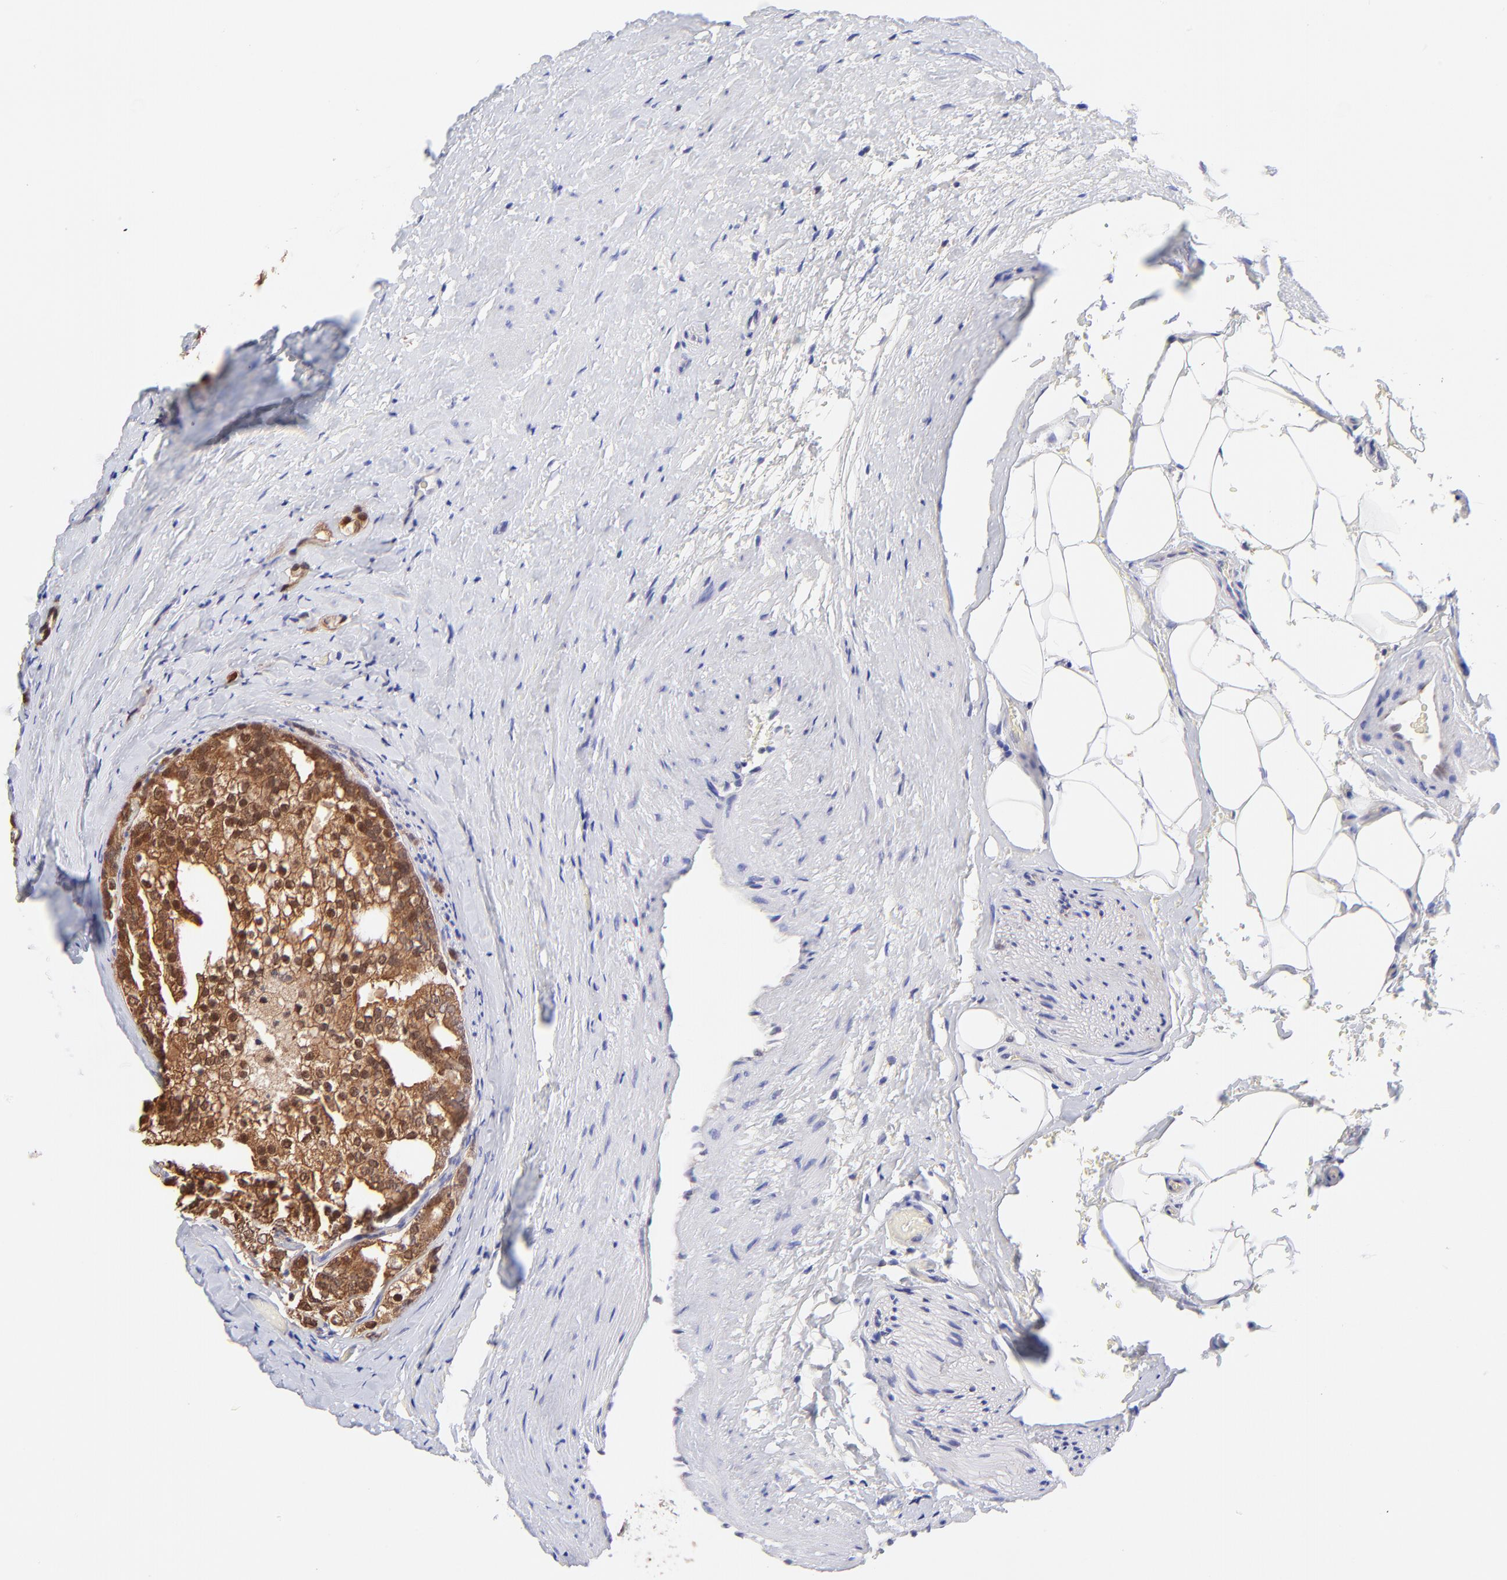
{"staining": {"intensity": "moderate", "quantity": ">75%", "location": "cytoplasmic/membranous,nuclear"}, "tissue": "prostate cancer", "cell_type": "Tumor cells", "image_type": "cancer", "snomed": [{"axis": "morphology", "description": "Adenocarcinoma, Medium grade"}, {"axis": "topography", "description": "Prostate"}], "caption": "Prostate cancer (adenocarcinoma (medium-grade)) was stained to show a protein in brown. There is medium levels of moderate cytoplasmic/membranous and nuclear expression in approximately >75% of tumor cells.", "gene": "HYAL1", "patient": {"sex": "male", "age": 59}}